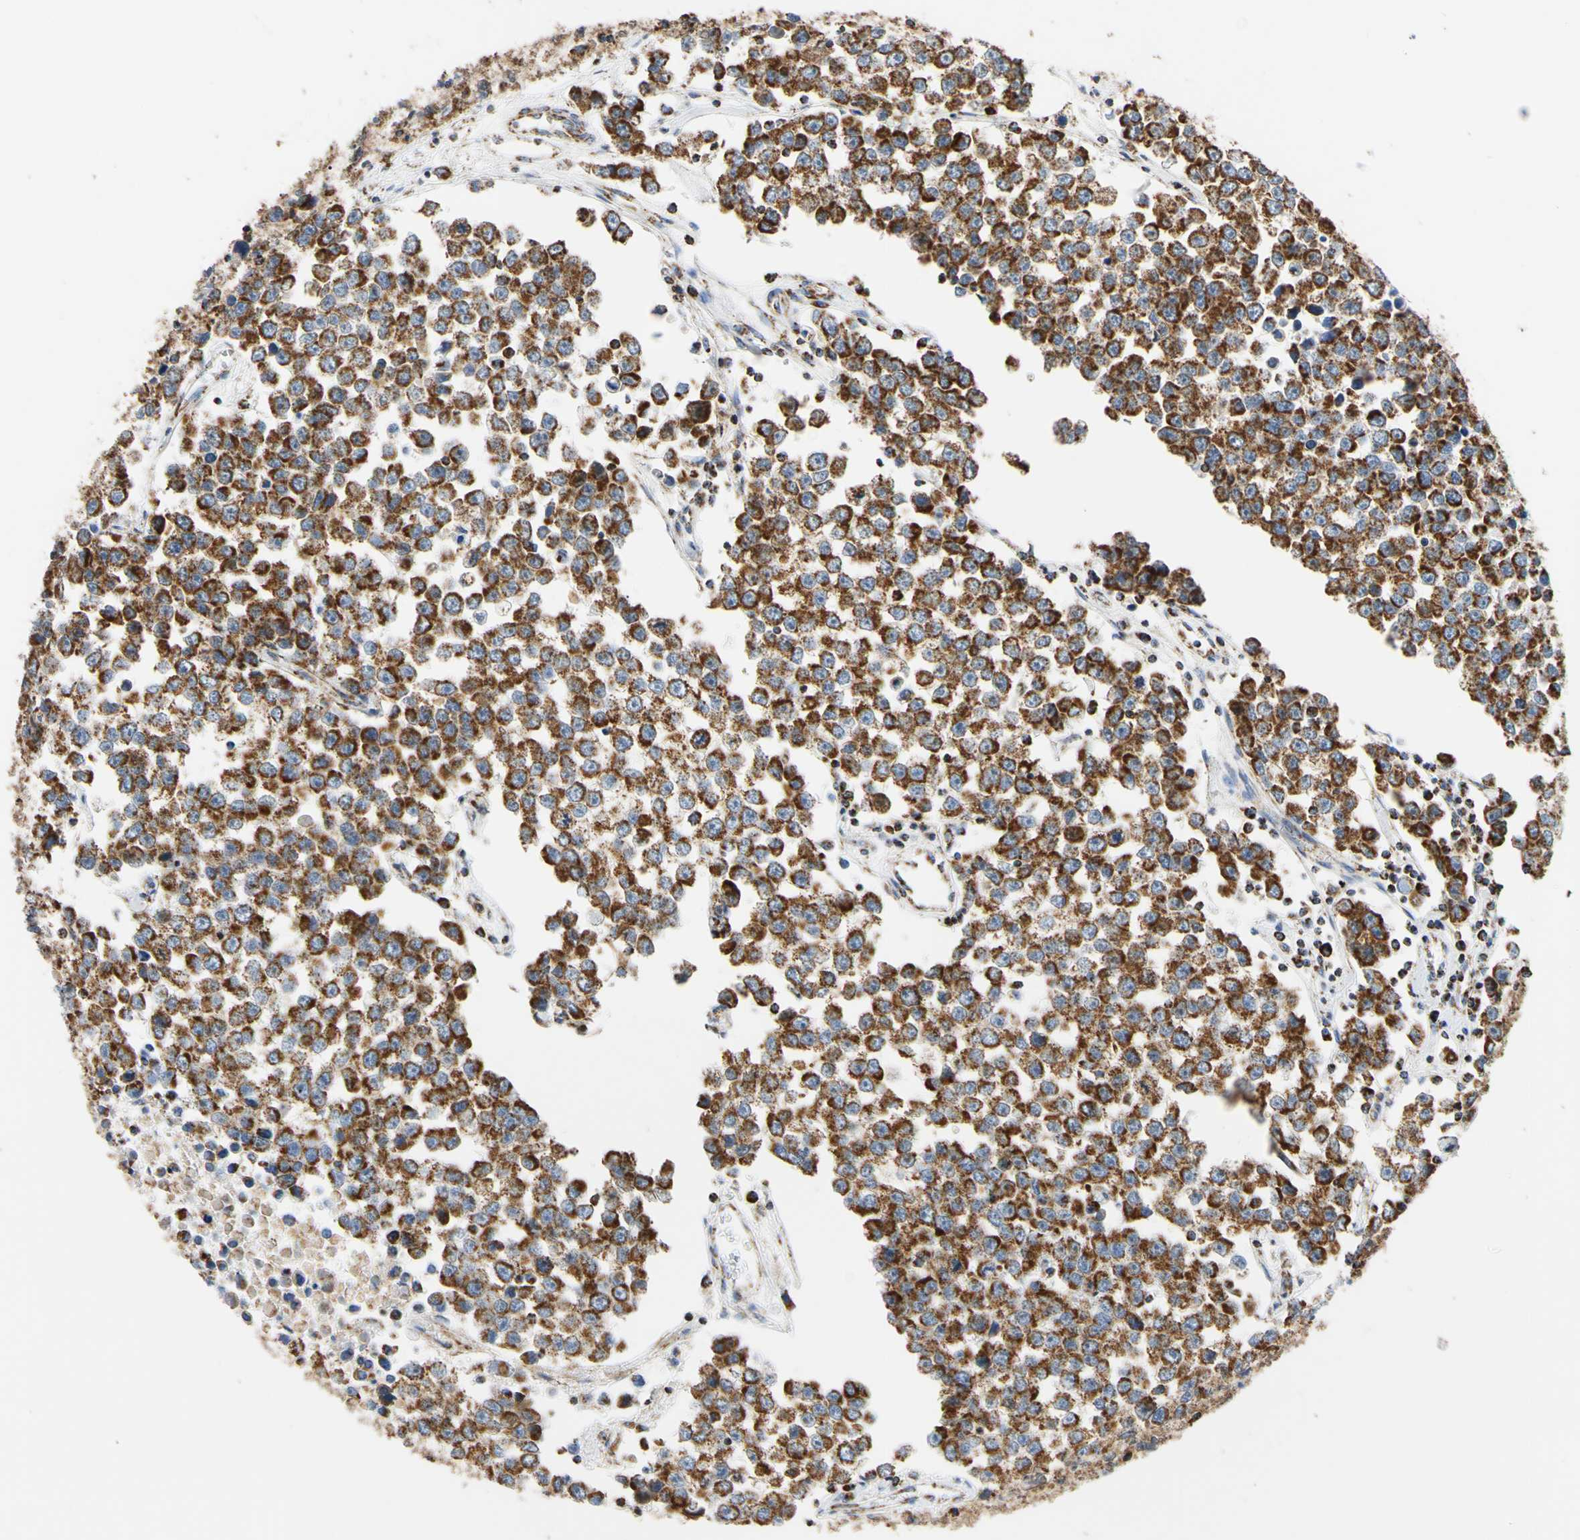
{"staining": {"intensity": "strong", "quantity": ">75%", "location": "cytoplasmic/membranous"}, "tissue": "testis cancer", "cell_type": "Tumor cells", "image_type": "cancer", "snomed": [{"axis": "morphology", "description": "Seminoma, NOS"}, {"axis": "morphology", "description": "Carcinoma, Embryonal, NOS"}, {"axis": "topography", "description": "Testis"}], "caption": "Embryonal carcinoma (testis) stained with immunohistochemistry (IHC) demonstrates strong cytoplasmic/membranous positivity in approximately >75% of tumor cells.", "gene": "CLPP", "patient": {"sex": "male", "age": 52}}